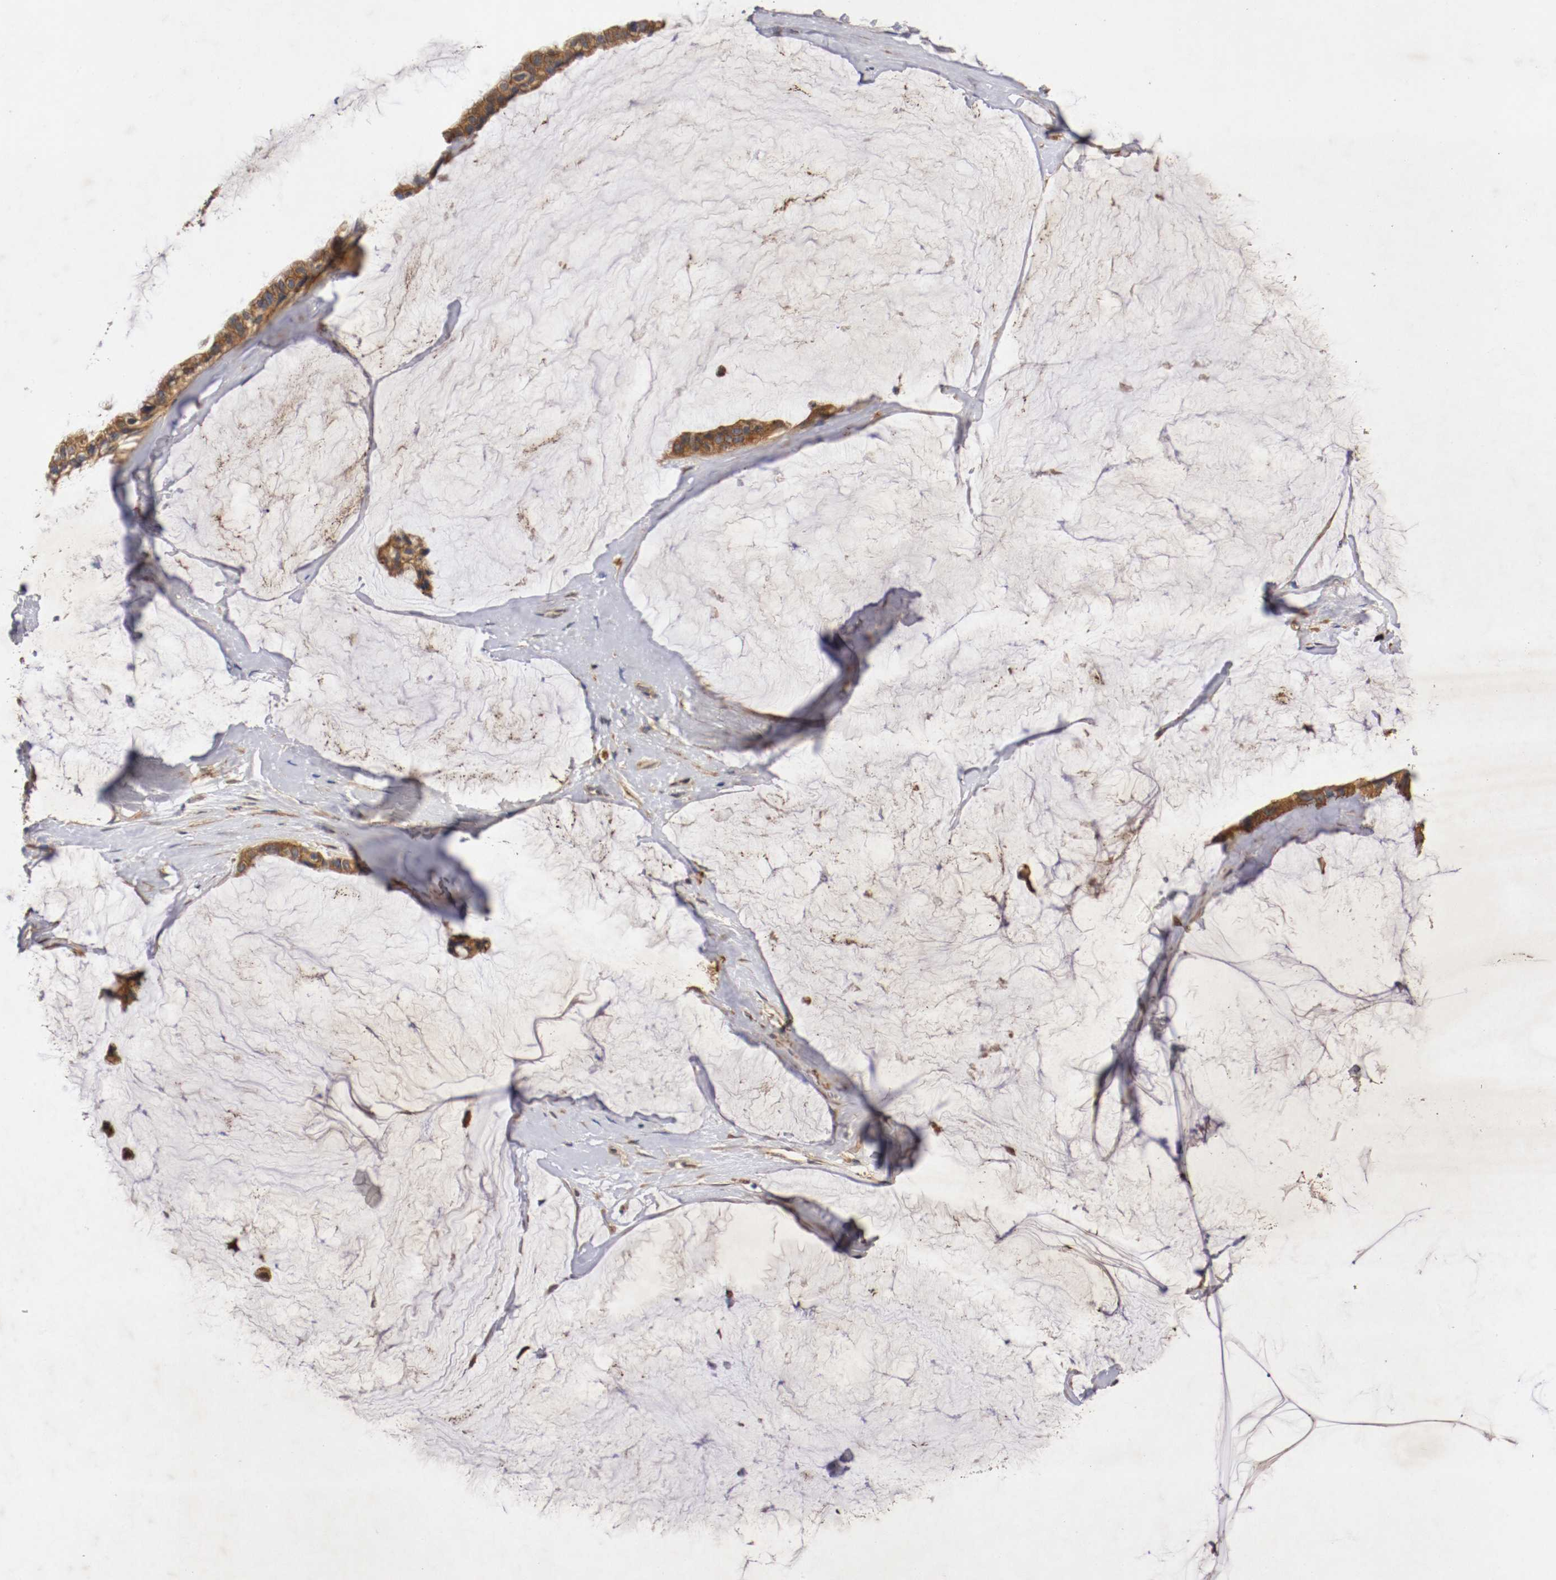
{"staining": {"intensity": "strong", "quantity": ">75%", "location": "cytoplasmic/membranous"}, "tissue": "ovarian cancer", "cell_type": "Tumor cells", "image_type": "cancer", "snomed": [{"axis": "morphology", "description": "Cystadenocarcinoma, mucinous, NOS"}, {"axis": "topography", "description": "Ovary"}], "caption": "Ovarian cancer (mucinous cystadenocarcinoma) stained with immunohistochemistry (IHC) shows strong cytoplasmic/membranous expression in about >75% of tumor cells. (Brightfield microscopy of DAB IHC at high magnification).", "gene": "VEZT", "patient": {"sex": "female", "age": 39}}